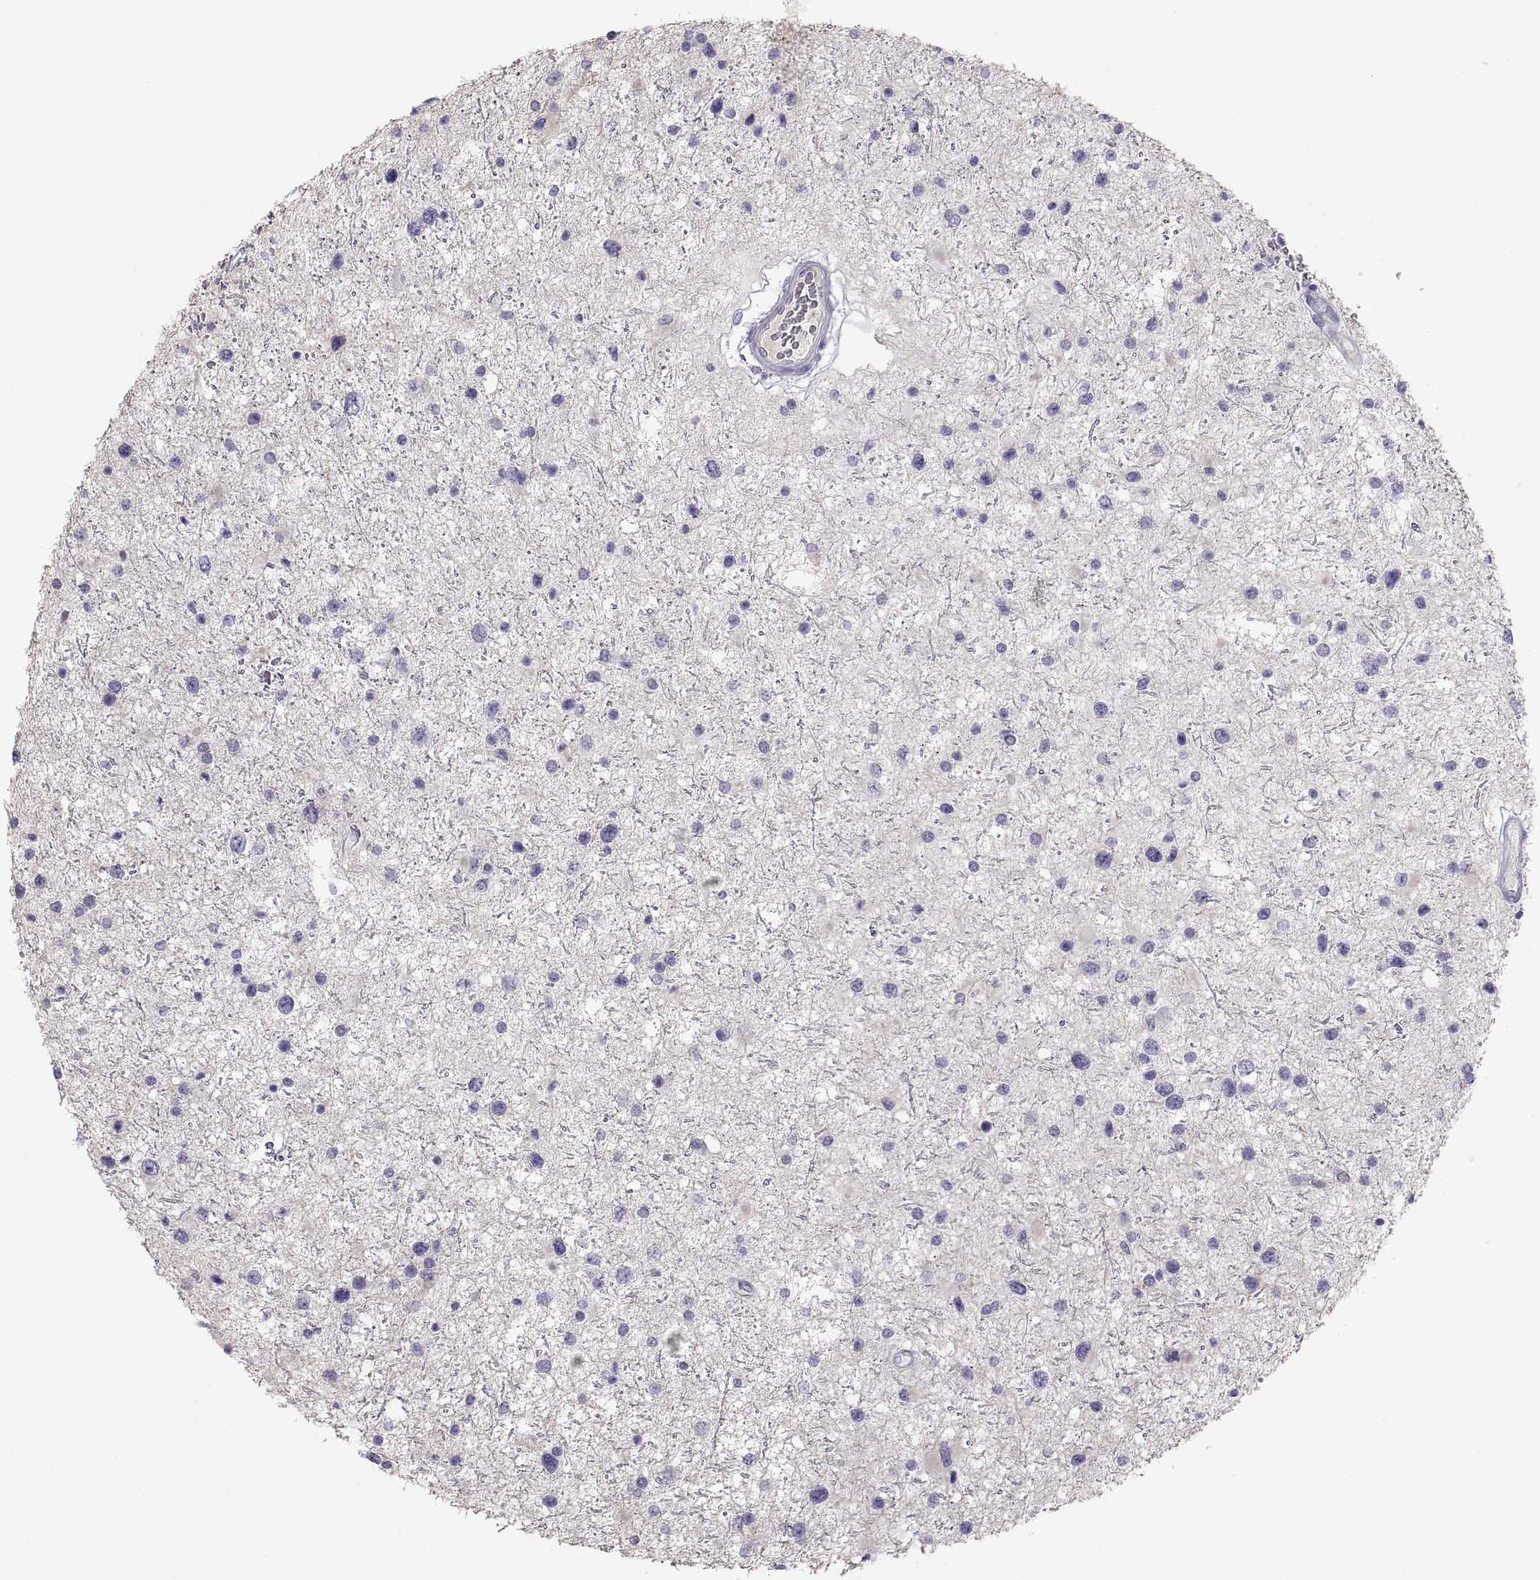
{"staining": {"intensity": "negative", "quantity": "none", "location": "none"}, "tissue": "glioma", "cell_type": "Tumor cells", "image_type": "cancer", "snomed": [{"axis": "morphology", "description": "Glioma, malignant, Low grade"}, {"axis": "topography", "description": "Brain"}], "caption": "This is a image of IHC staining of glioma, which shows no positivity in tumor cells.", "gene": "MAGEB2", "patient": {"sex": "female", "age": 32}}